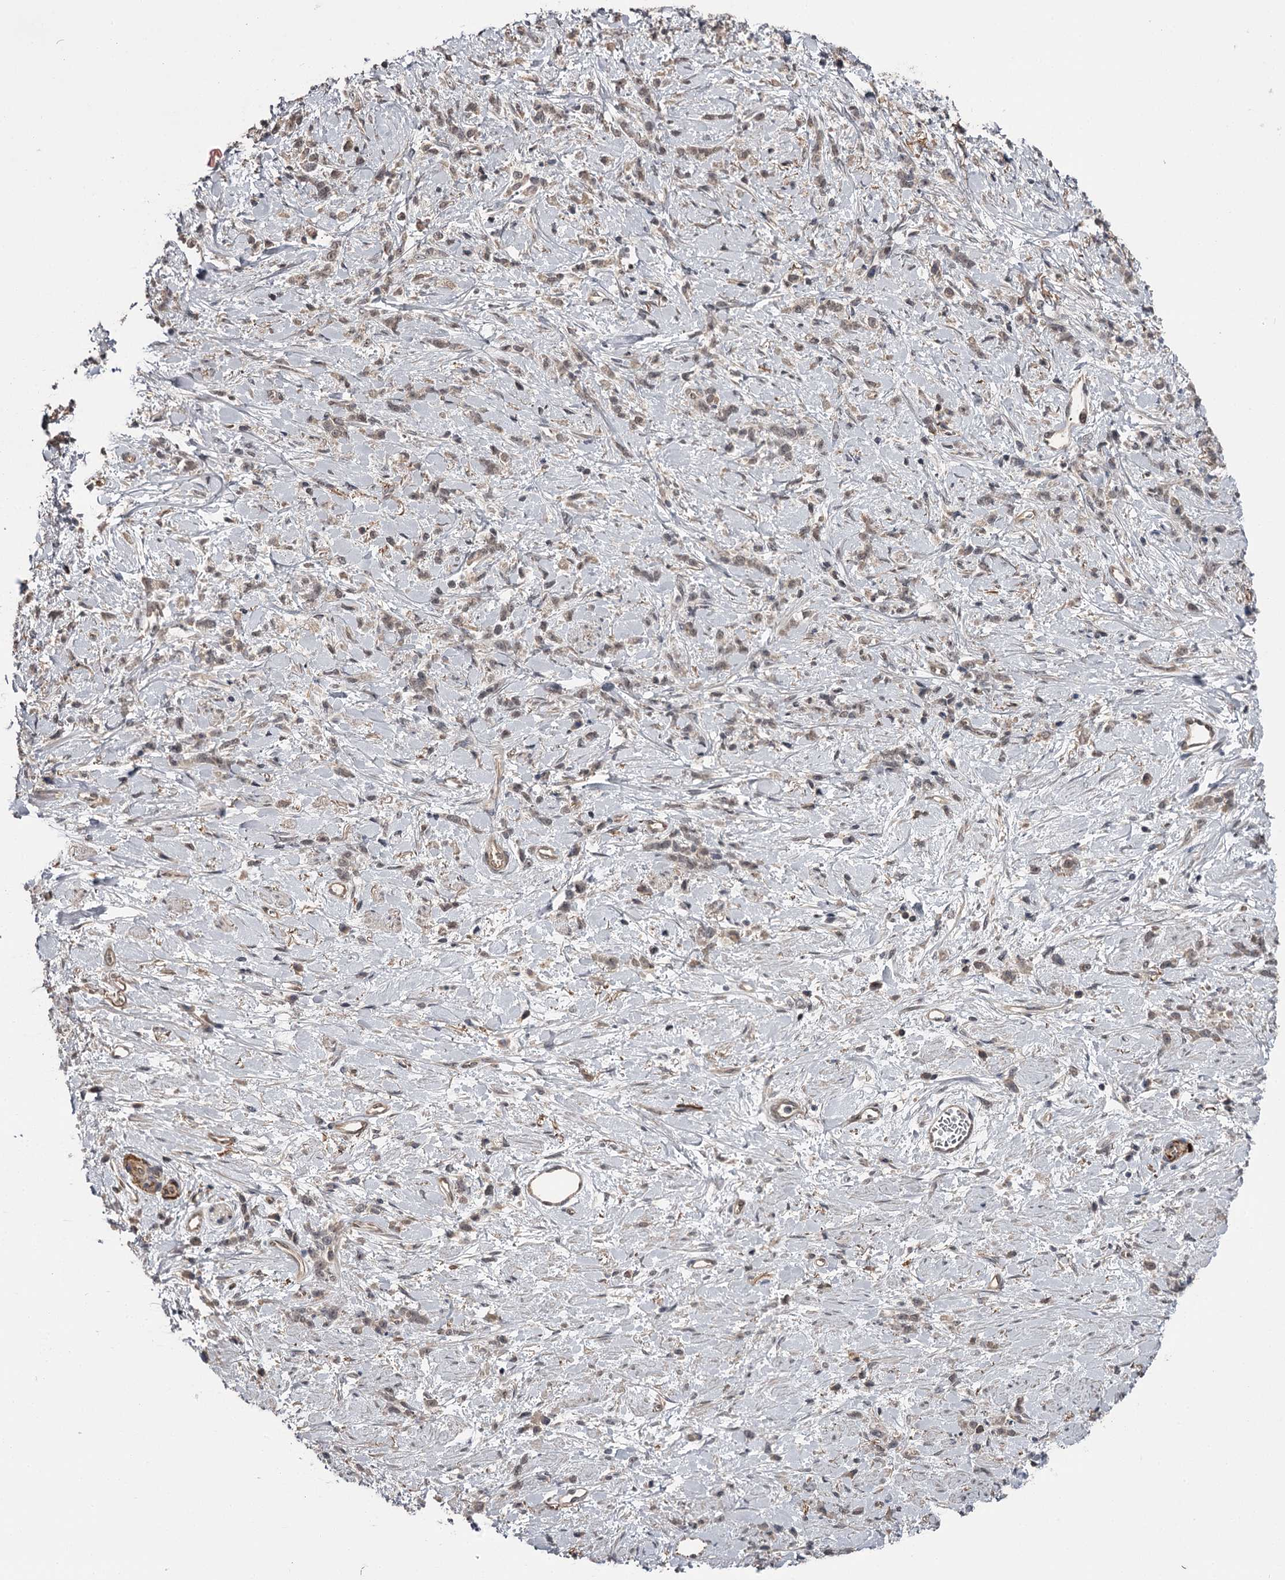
{"staining": {"intensity": "weak", "quantity": "25%-75%", "location": "cytoplasmic/membranous"}, "tissue": "stomach cancer", "cell_type": "Tumor cells", "image_type": "cancer", "snomed": [{"axis": "morphology", "description": "Adenocarcinoma, NOS"}, {"axis": "topography", "description": "Stomach"}], "caption": "Immunohistochemical staining of human stomach cancer reveals weak cytoplasmic/membranous protein positivity in about 25%-75% of tumor cells. (DAB IHC with brightfield microscopy, high magnification).", "gene": "CWF19L2", "patient": {"sex": "female", "age": 60}}